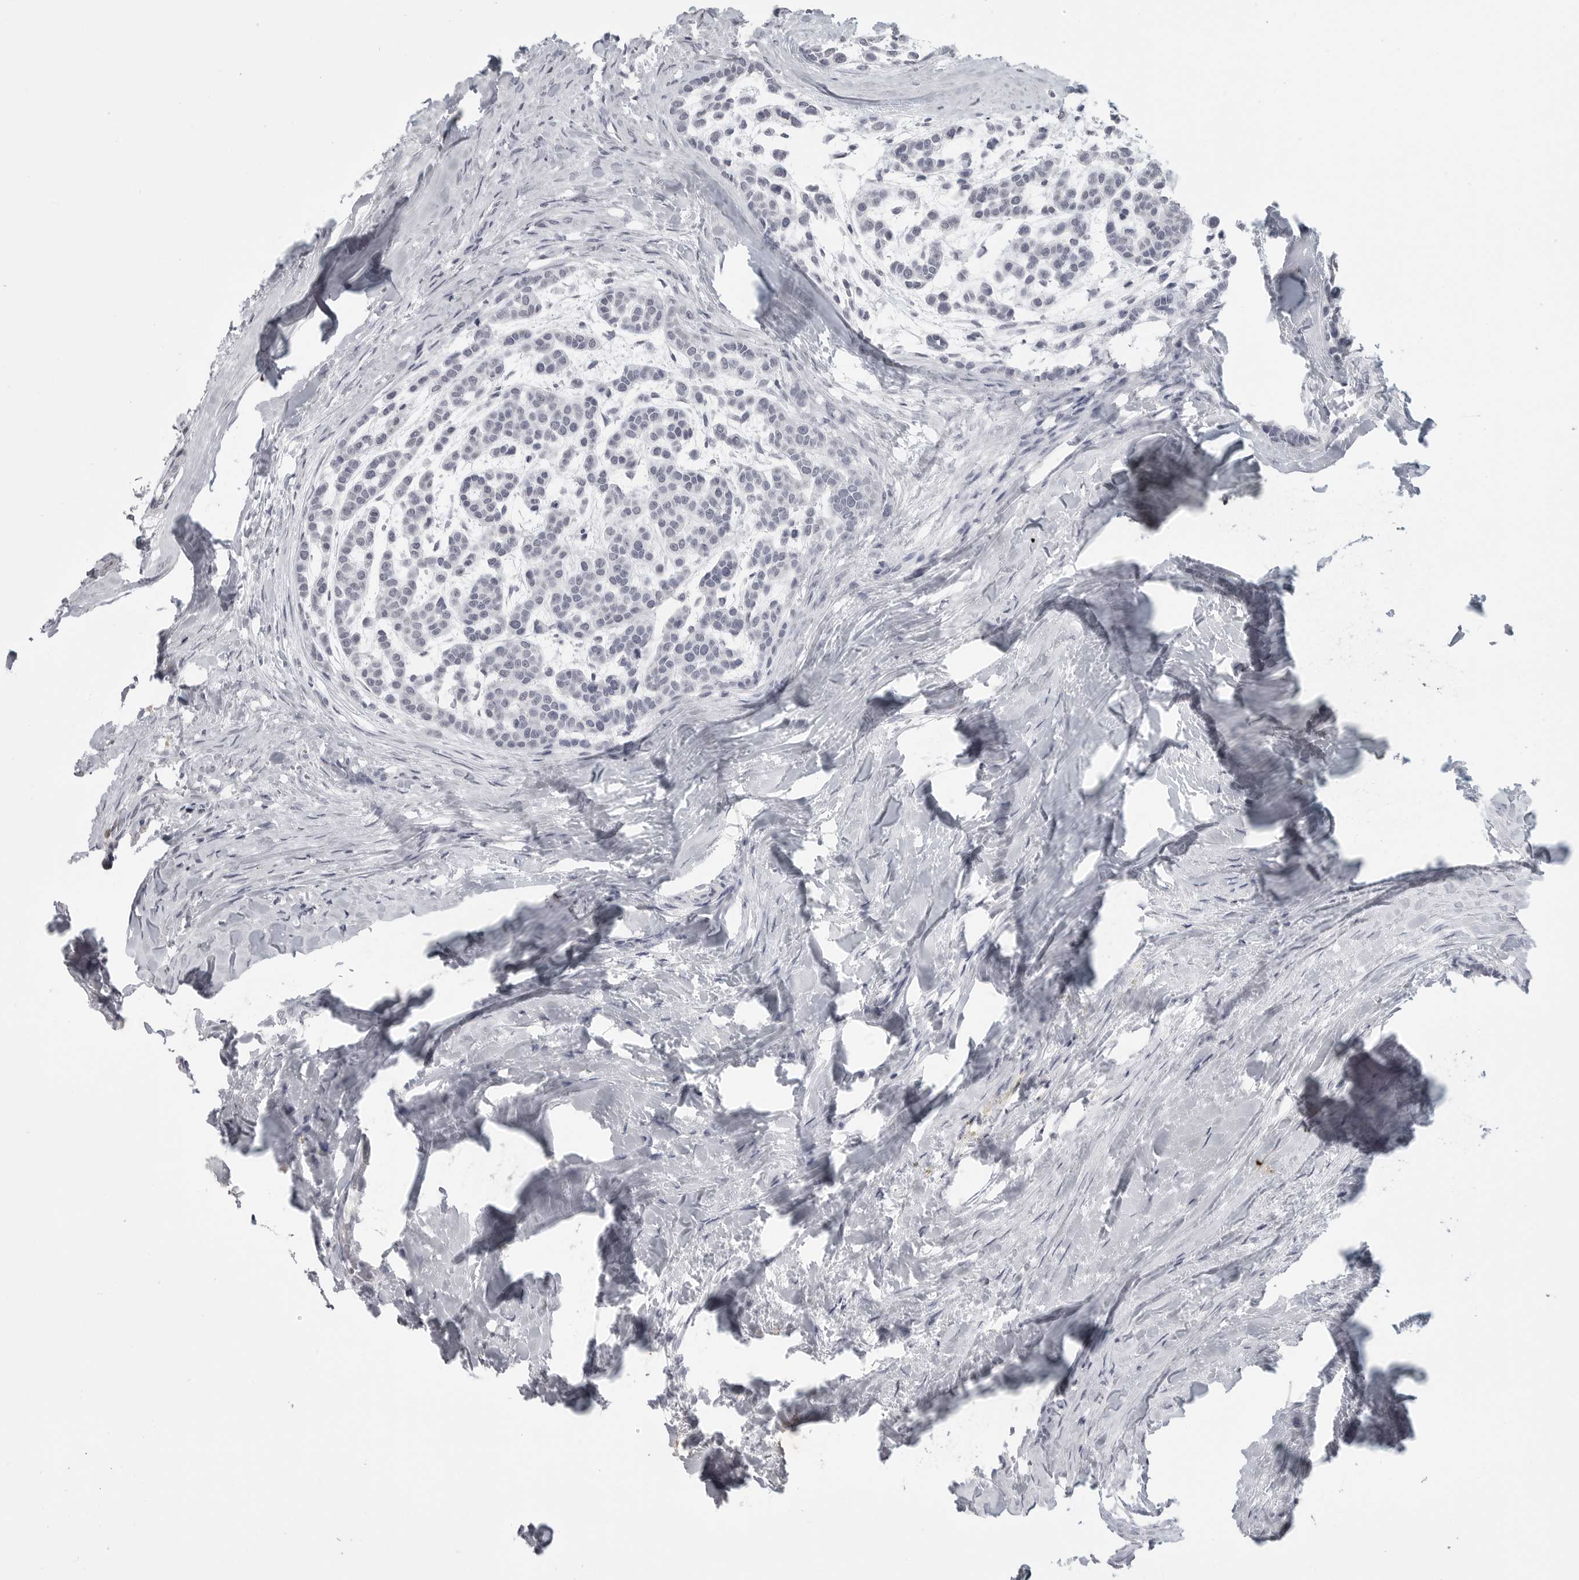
{"staining": {"intensity": "negative", "quantity": "none", "location": "none"}, "tissue": "head and neck cancer", "cell_type": "Tumor cells", "image_type": "cancer", "snomed": [{"axis": "morphology", "description": "Adenocarcinoma, NOS"}, {"axis": "morphology", "description": "Adenoma, NOS"}, {"axis": "topography", "description": "Head-Neck"}], "caption": "Protein analysis of head and neck cancer (adenocarcinoma) shows no significant staining in tumor cells. Brightfield microscopy of IHC stained with DAB (3,3'-diaminobenzidine) (brown) and hematoxylin (blue), captured at high magnification.", "gene": "PRSS1", "patient": {"sex": "female", "age": 55}}